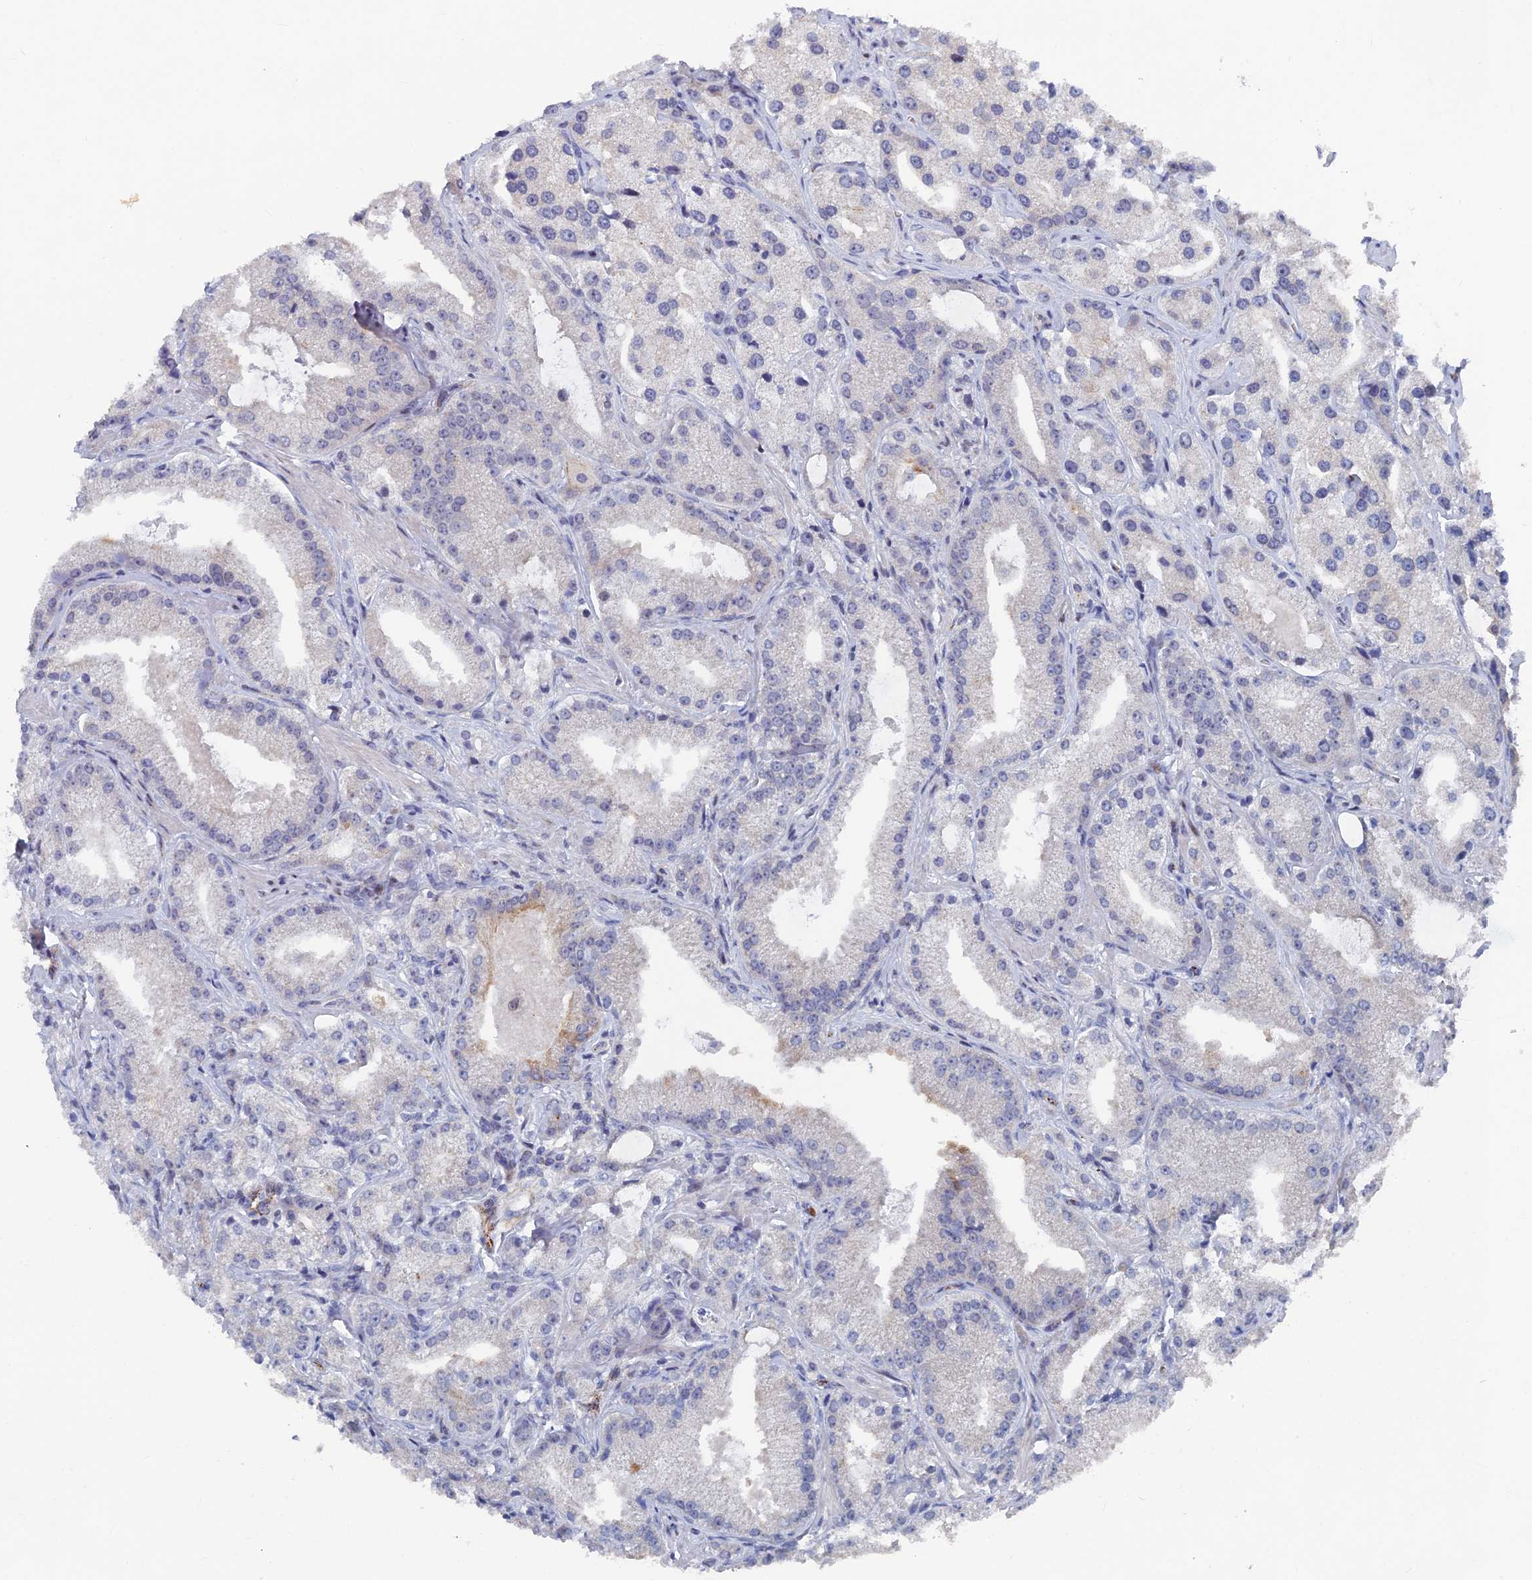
{"staining": {"intensity": "negative", "quantity": "none", "location": "none"}, "tissue": "prostate cancer", "cell_type": "Tumor cells", "image_type": "cancer", "snomed": [{"axis": "morphology", "description": "Adenocarcinoma, Low grade"}, {"axis": "topography", "description": "Prostate"}], "caption": "IHC micrograph of prostate cancer stained for a protein (brown), which shows no expression in tumor cells.", "gene": "SH3D21", "patient": {"sex": "male", "age": 69}}